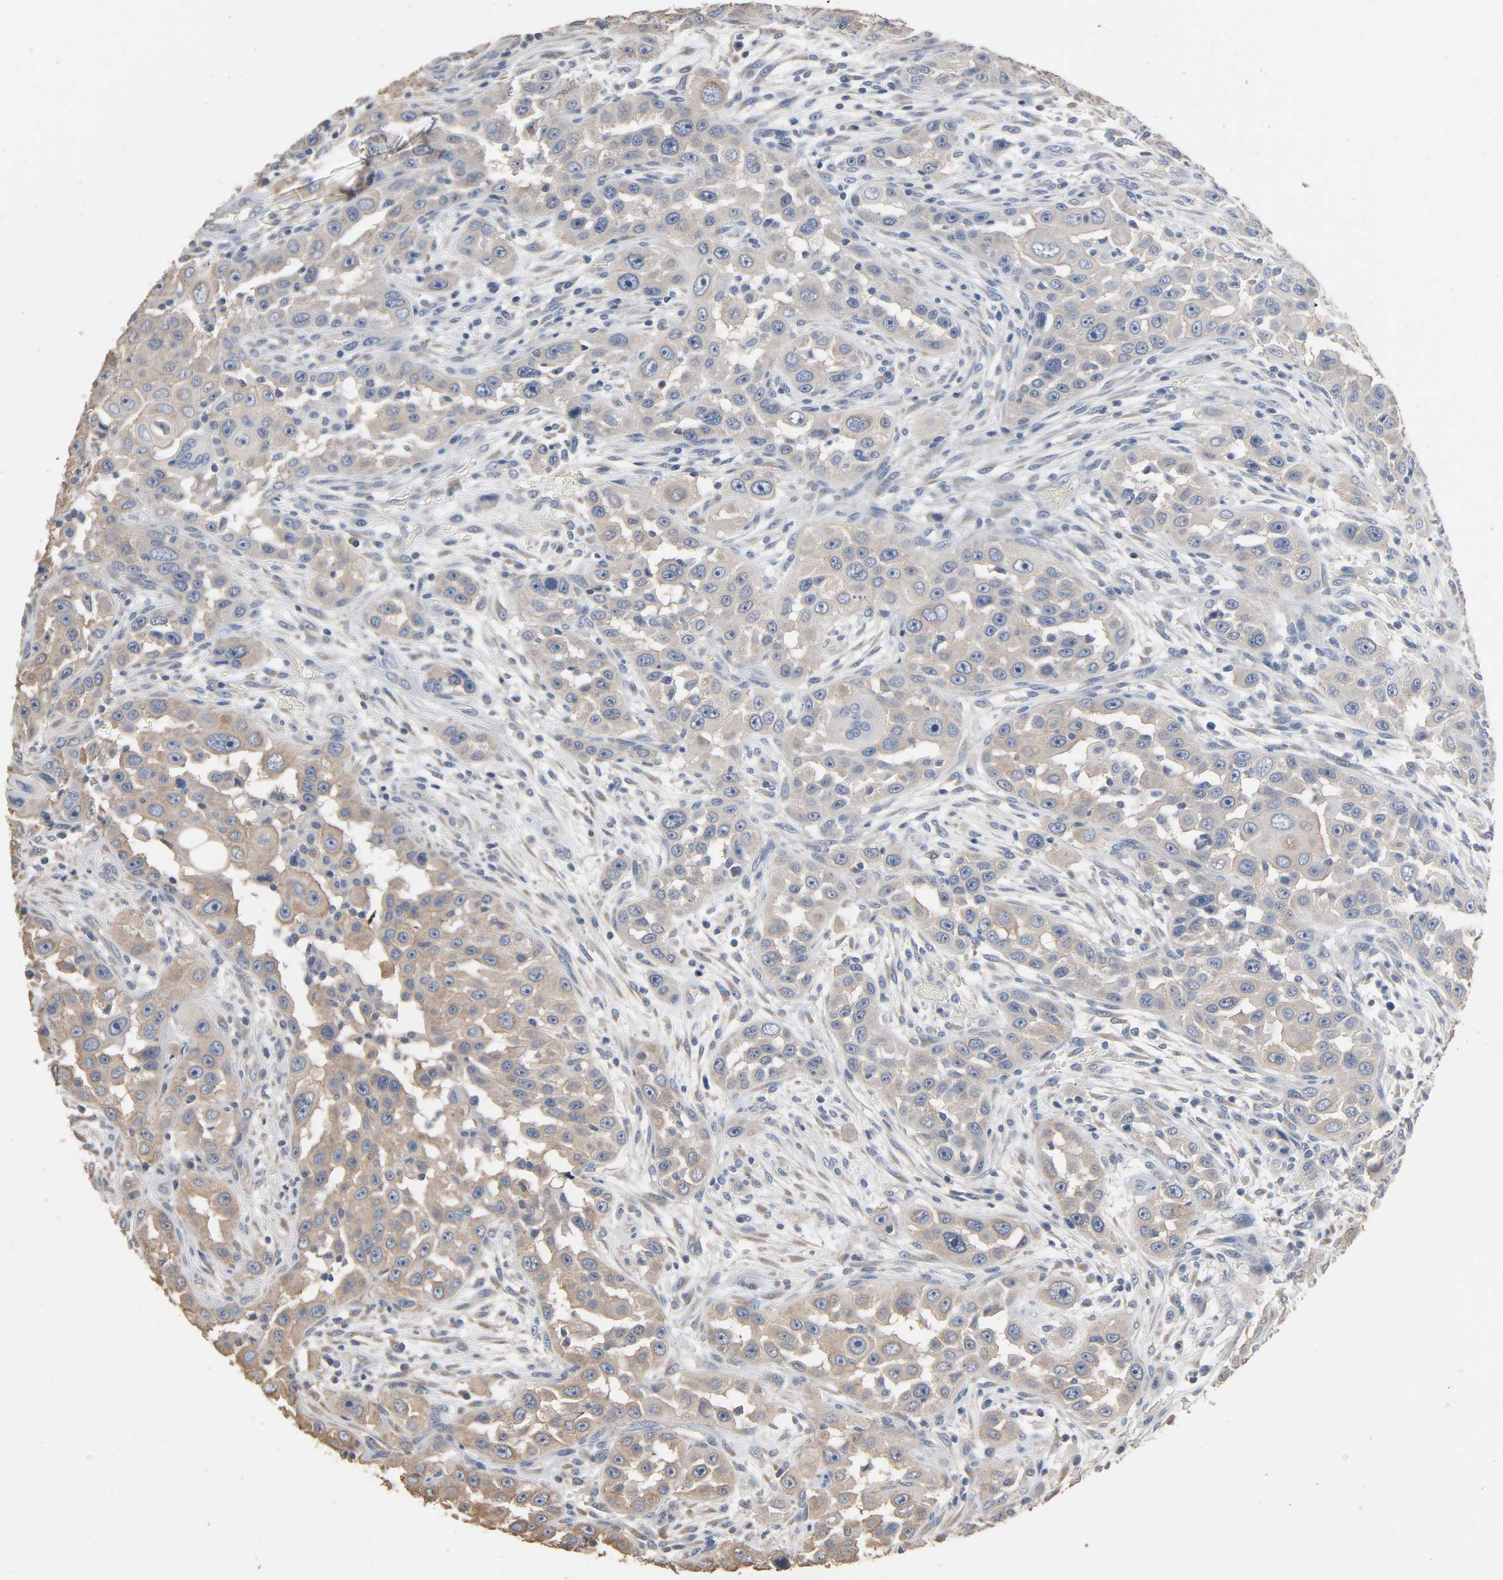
{"staining": {"intensity": "weak", "quantity": ">75%", "location": "cytoplasmic/membranous"}, "tissue": "head and neck cancer", "cell_type": "Tumor cells", "image_type": "cancer", "snomed": [{"axis": "morphology", "description": "Carcinoma, NOS"}, {"axis": "topography", "description": "Head-Neck"}], "caption": "Human head and neck carcinoma stained with a protein marker demonstrates weak staining in tumor cells.", "gene": "SOX6", "patient": {"sex": "male", "age": 87}}